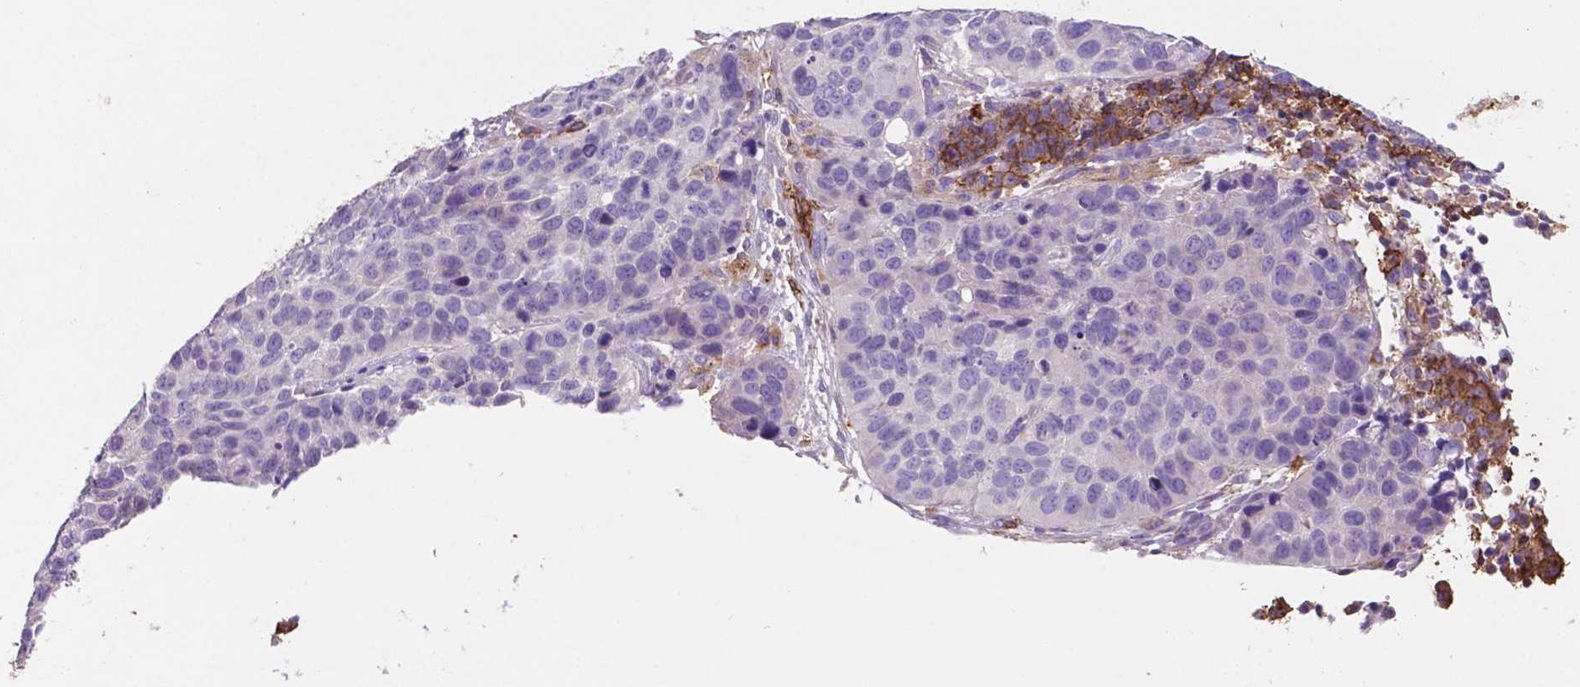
{"staining": {"intensity": "negative", "quantity": "none", "location": "none"}, "tissue": "lung cancer", "cell_type": "Tumor cells", "image_type": "cancer", "snomed": [{"axis": "morphology", "description": "Squamous cell carcinoma, NOS"}, {"axis": "topography", "description": "Lung"}], "caption": "There is no significant staining in tumor cells of lung squamous cell carcinoma.", "gene": "MKRN2OS", "patient": {"sex": "male", "age": 62}}